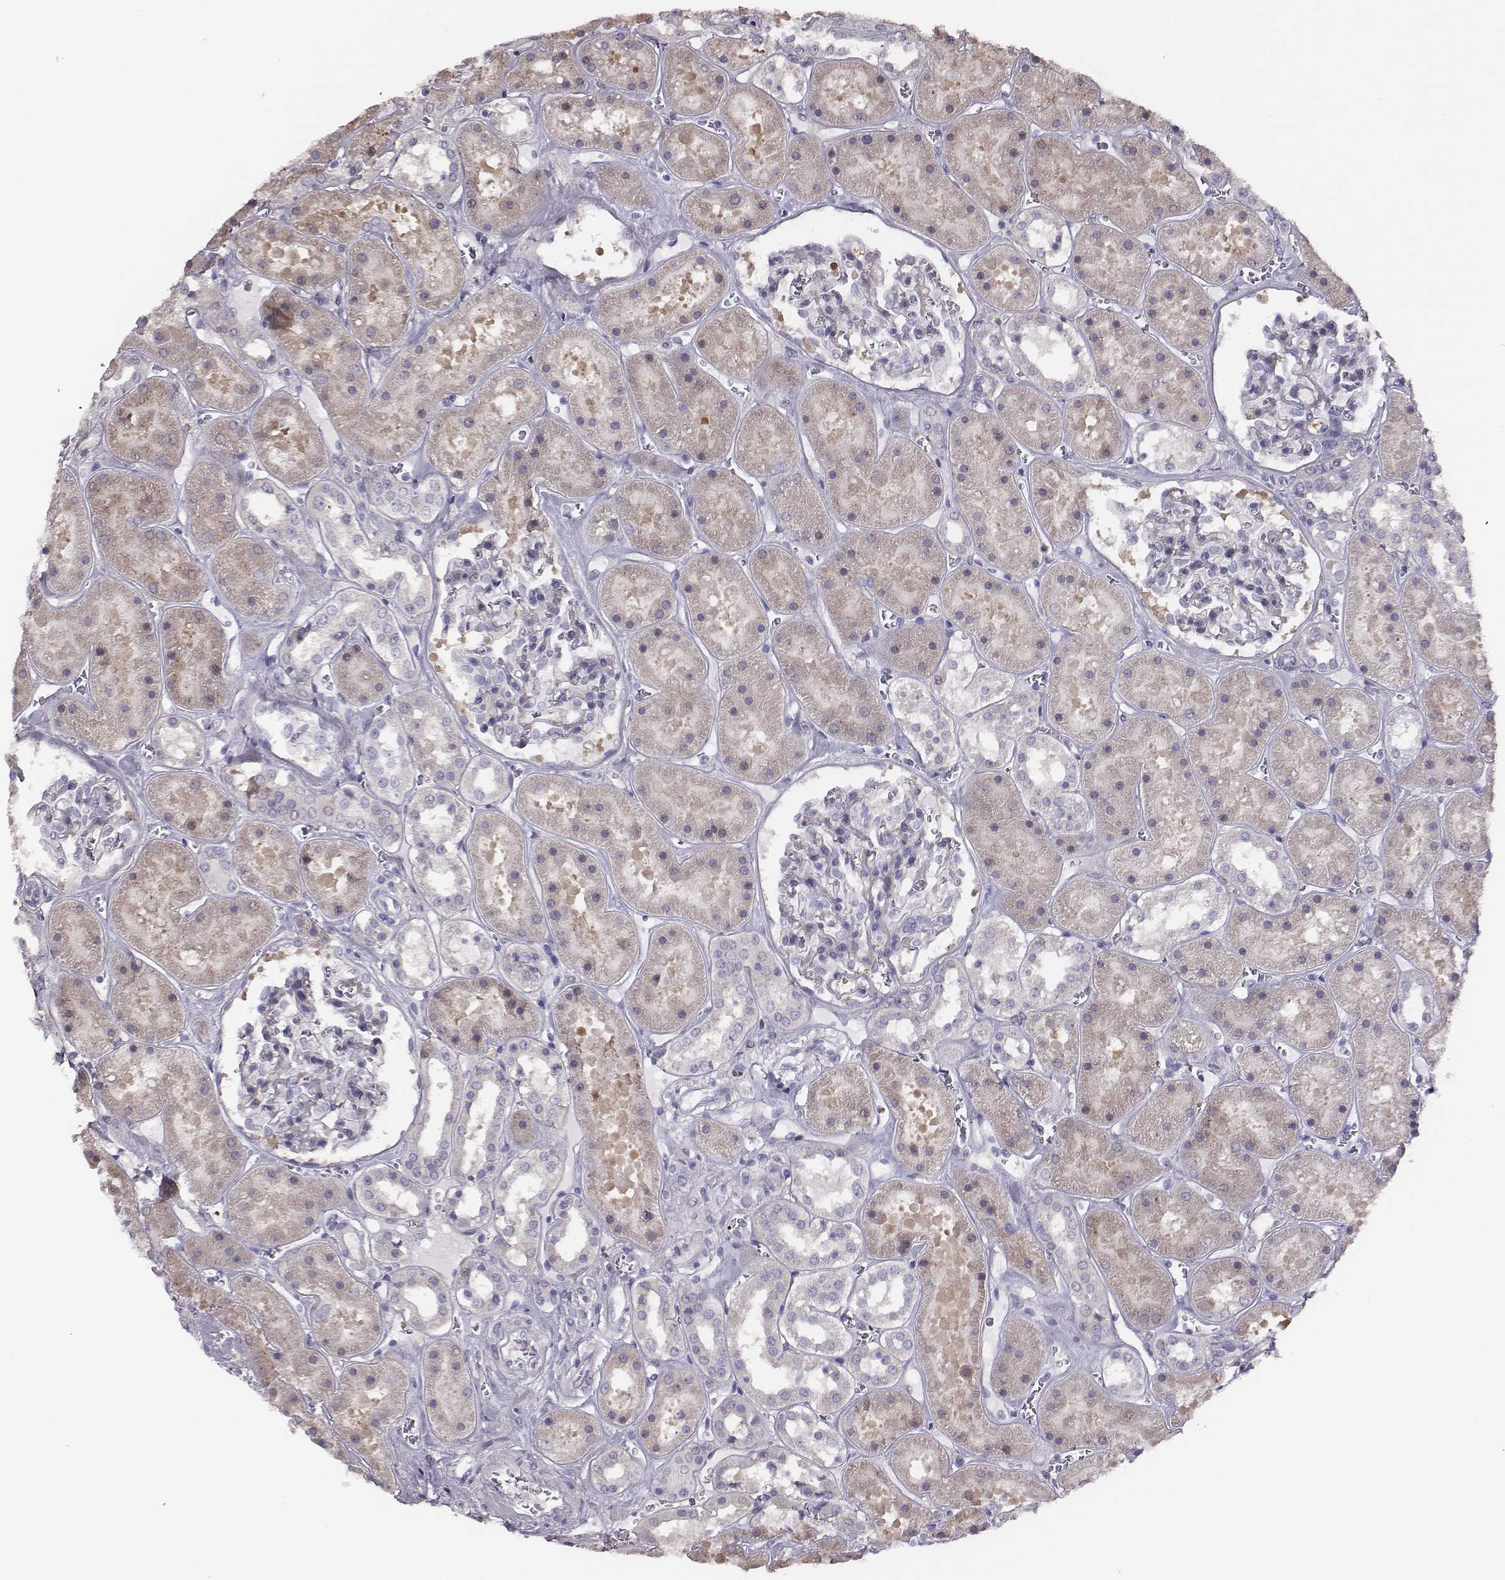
{"staining": {"intensity": "negative", "quantity": "none", "location": "none"}, "tissue": "kidney", "cell_type": "Cells in glomeruli", "image_type": "normal", "snomed": [{"axis": "morphology", "description": "Normal tissue, NOS"}, {"axis": "topography", "description": "Kidney"}], "caption": "Histopathology image shows no significant protein expression in cells in glomeruli of unremarkable kidney. Brightfield microscopy of immunohistochemistry (IHC) stained with DAB (3,3'-diaminobenzidine) (brown) and hematoxylin (blue), captured at high magnification.", "gene": "SCML2", "patient": {"sex": "female", "age": 41}}